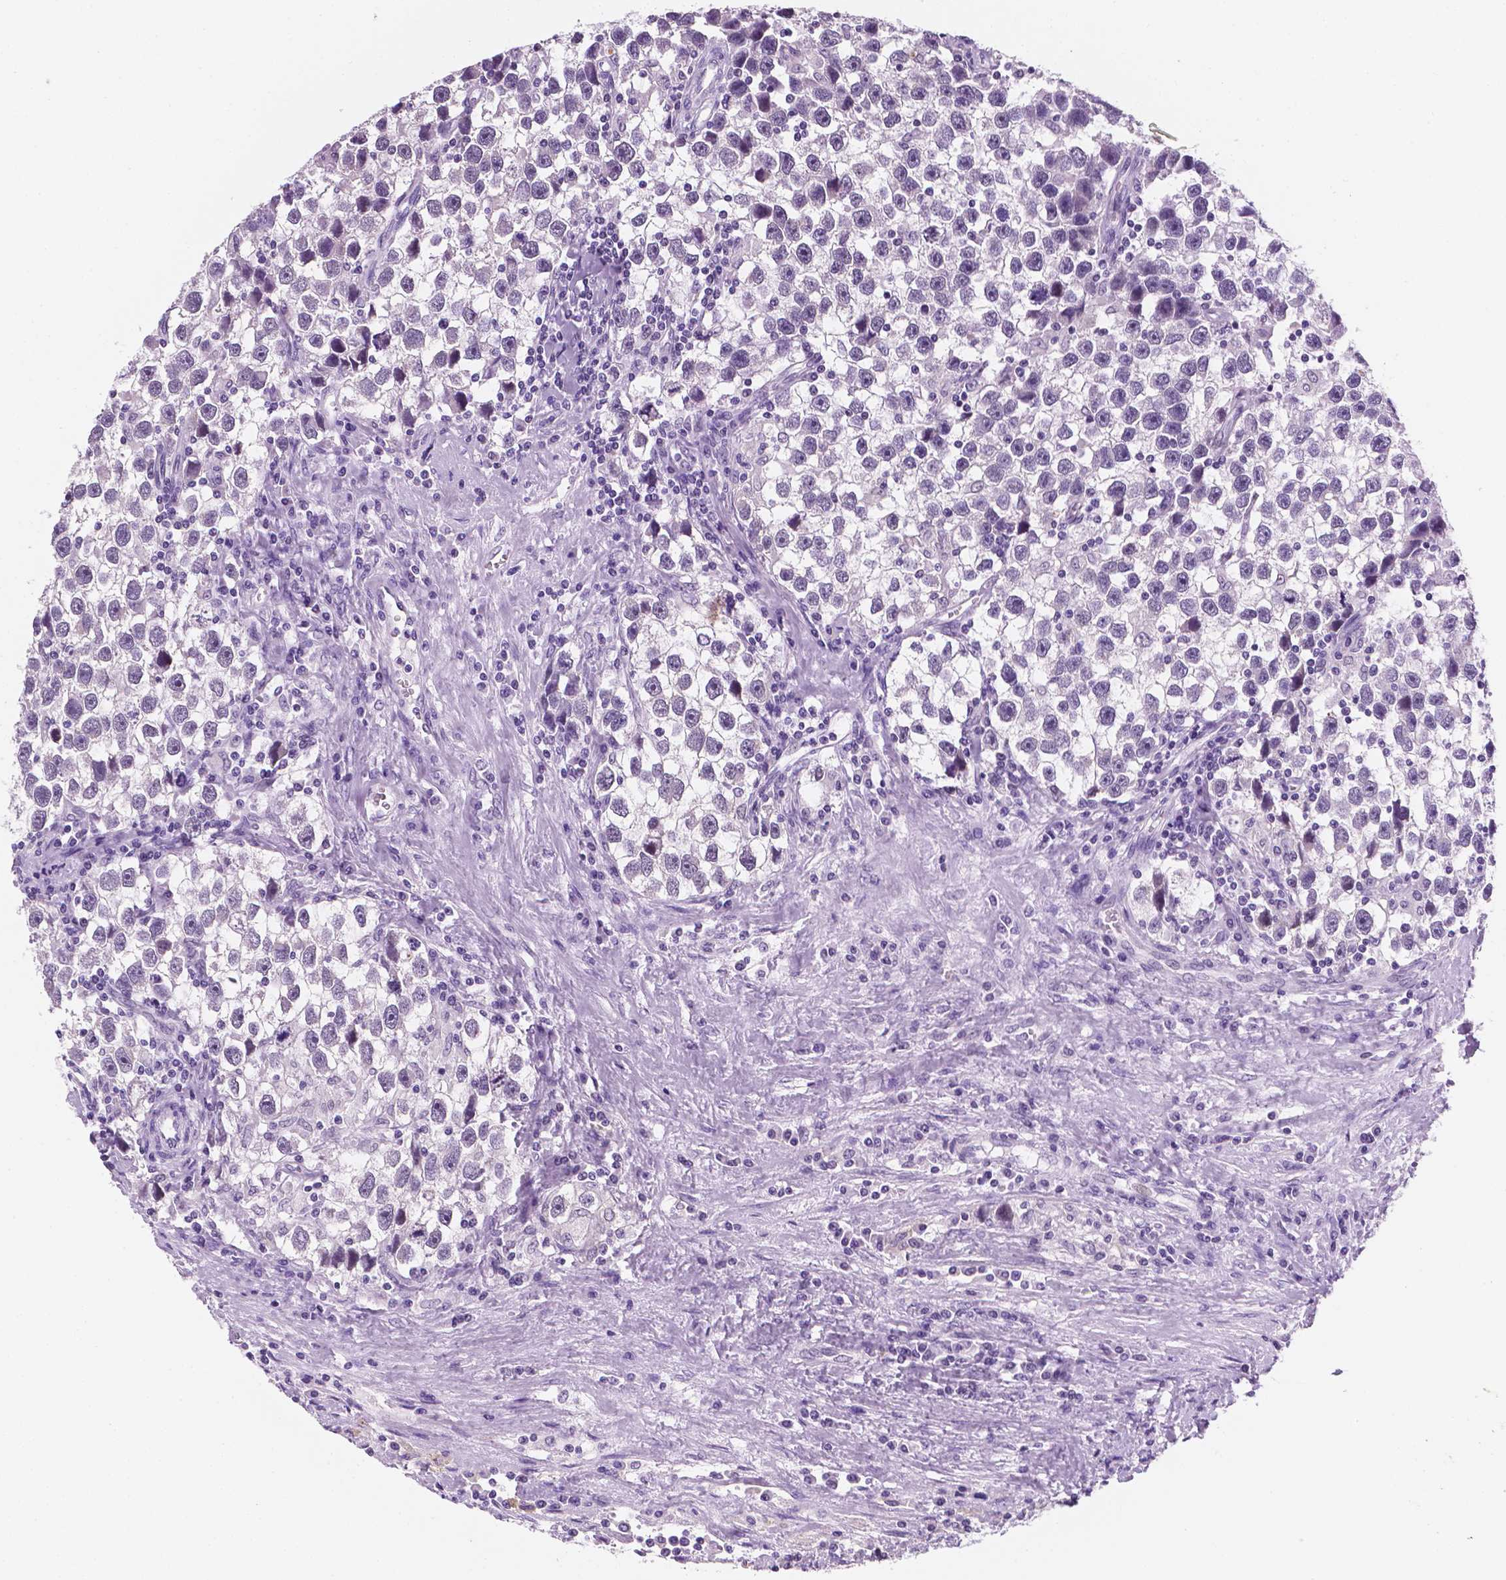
{"staining": {"intensity": "negative", "quantity": "none", "location": "none"}, "tissue": "testis cancer", "cell_type": "Tumor cells", "image_type": "cancer", "snomed": [{"axis": "morphology", "description": "Seminoma, NOS"}, {"axis": "topography", "description": "Testis"}], "caption": "This photomicrograph is of testis seminoma stained with immunohistochemistry (IHC) to label a protein in brown with the nuclei are counter-stained blue. There is no positivity in tumor cells.", "gene": "PPL", "patient": {"sex": "male", "age": 43}}